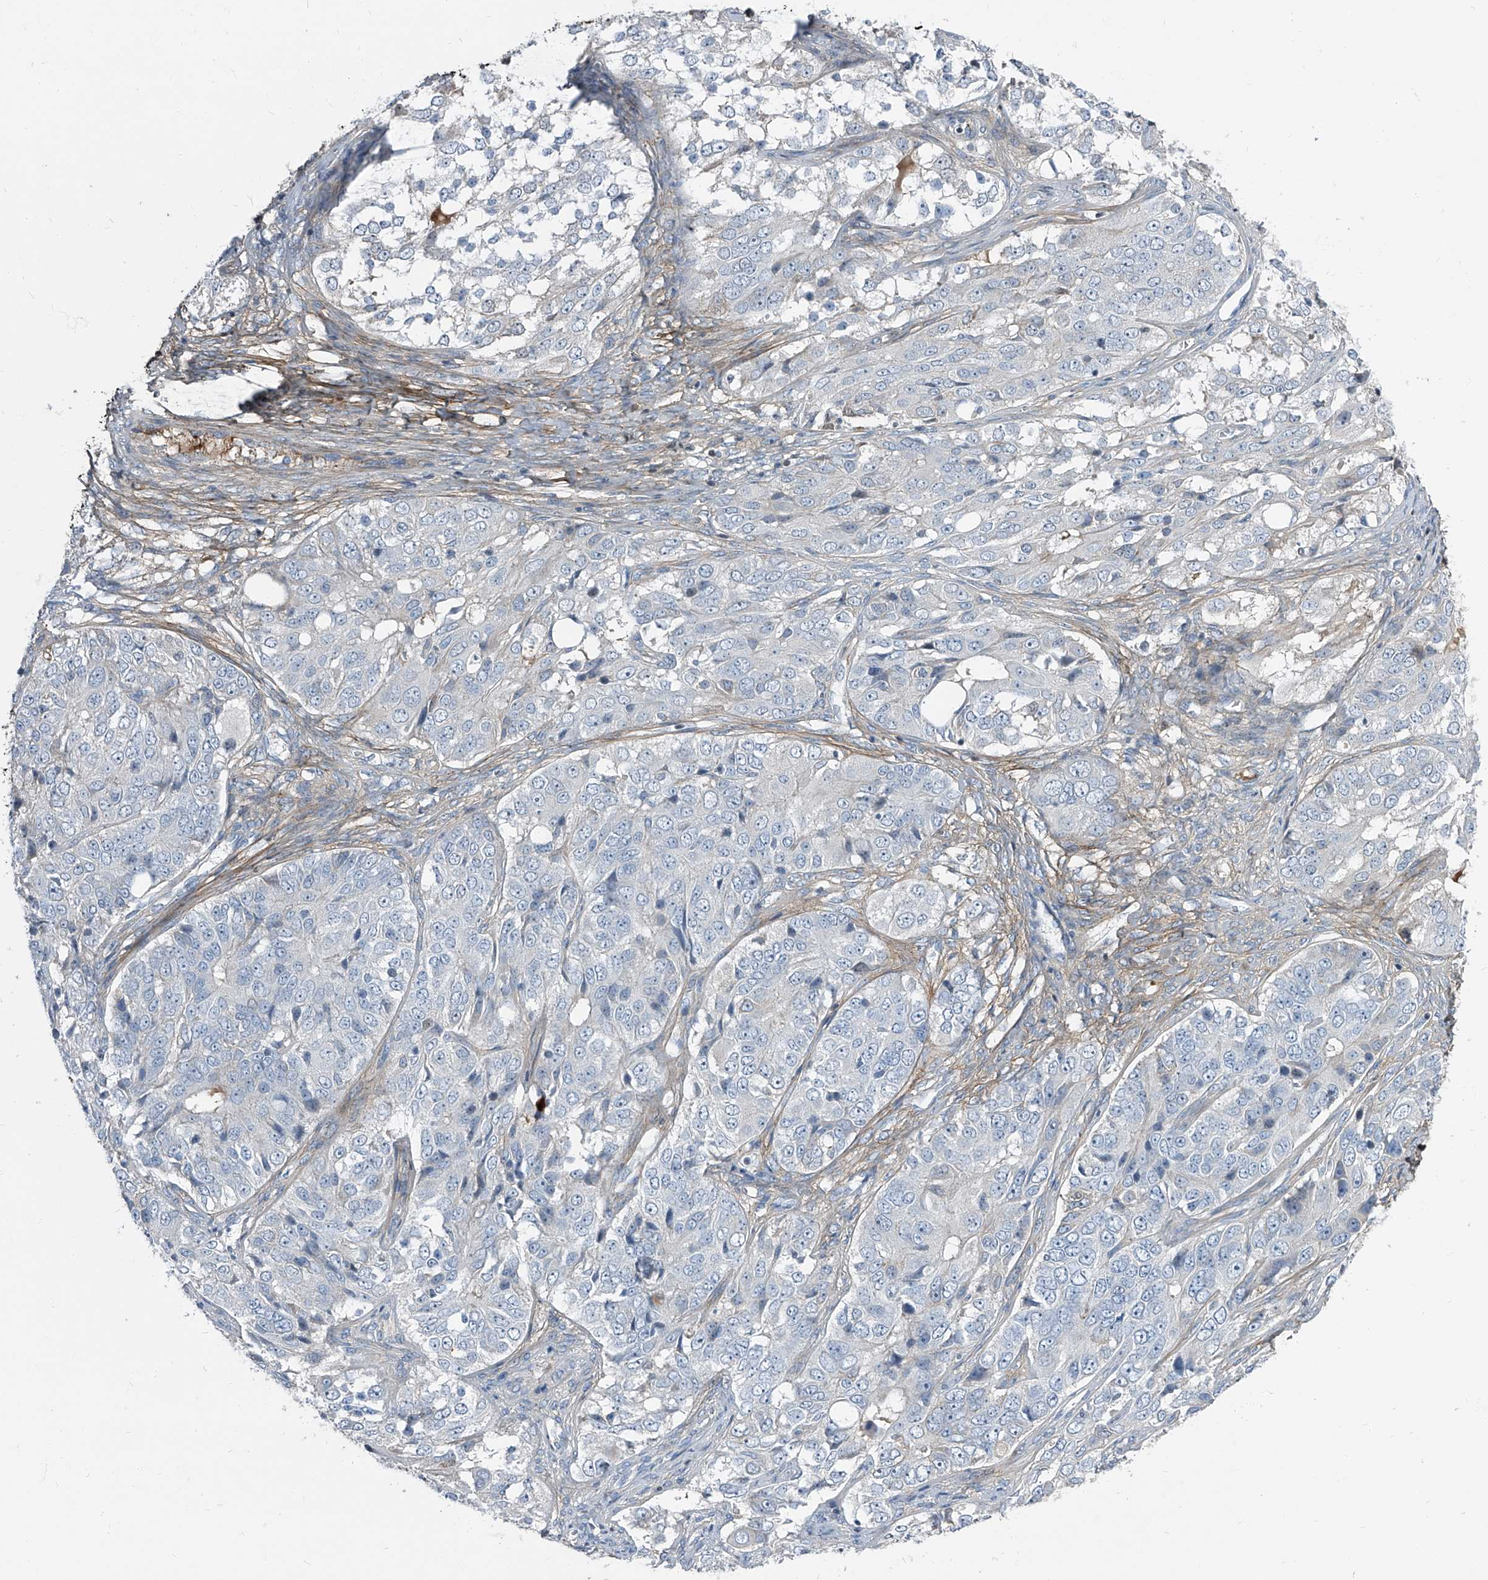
{"staining": {"intensity": "negative", "quantity": "none", "location": "none"}, "tissue": "ovarian cancer", "cell_type": "Tumor cells", "image_type": "cancer", "snomed": [{"axis": "morphology", "description": "Carcinoma, endometroid"}, {"axis": "topography", "description": "Ovary"}], "caption": "There is no significant expression in tumor cells of ovarian cancer (endometroid carcinoma).", "gene": "HOXA3", "patient": {"sex": "female", "age": 51}}